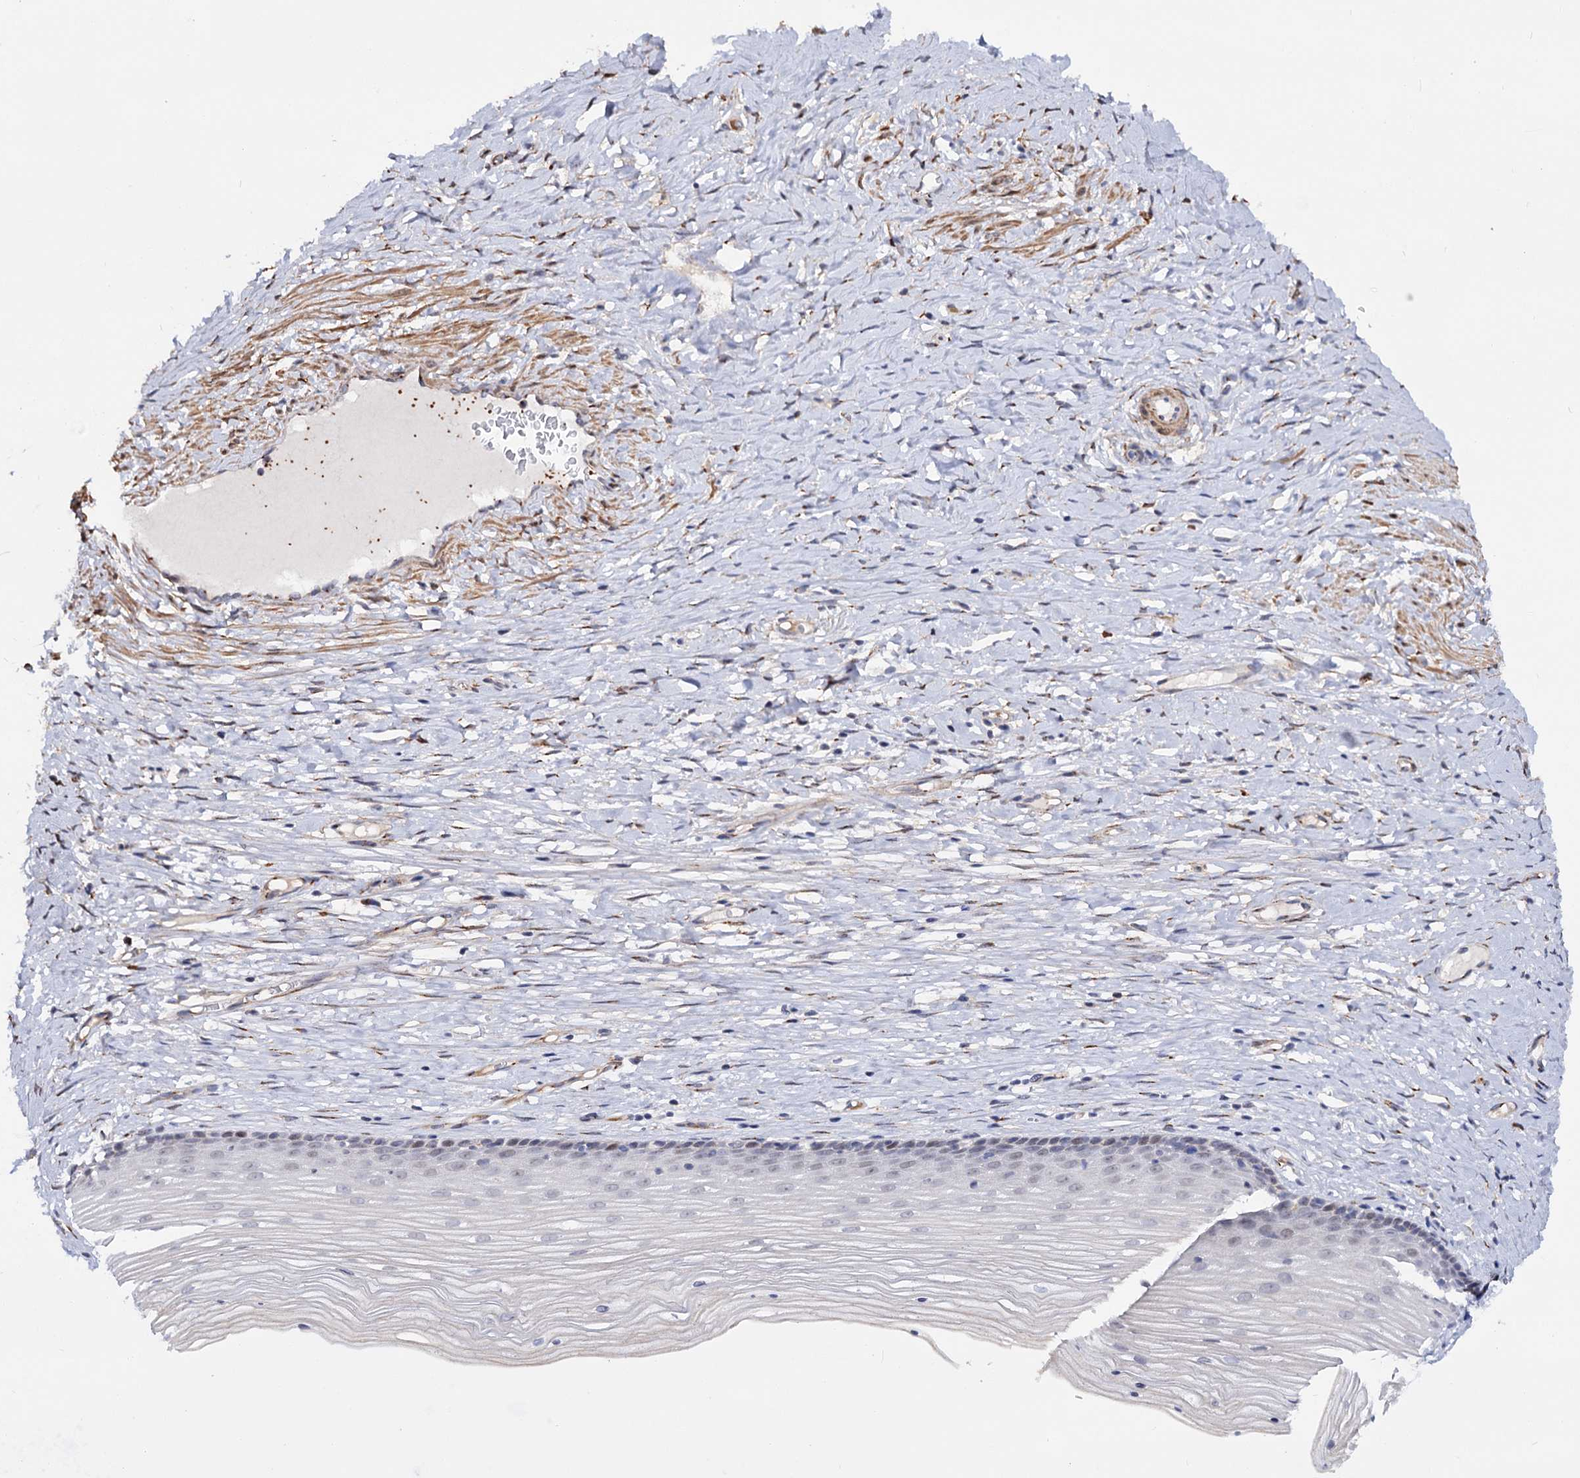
{"staining": {"intensity": "moderate", "quantity": ">75%", "location": "cytoplasmic/membranous"}, "tissue": "cervix", "cell_type": "Glandular cells", "image_type": "normal", "snomed": [{"axis": "morphology", "description": "Normal tissue, NOS"}, {"axis": "topography", "description": "Cervix"}], "caption": "Immunohistochemical staining of benign human cervix demonstrates medium levels of moderate cytoplasmic/membranous positivity in about >75% of glandular cells. The protein of interest is stained brown, and the nuclei are stained in blue (DAB IHC with brightfield microscopy, high magnification).", "gene": "C11orf96", "patient": {"sex": "female", "age": 42}}